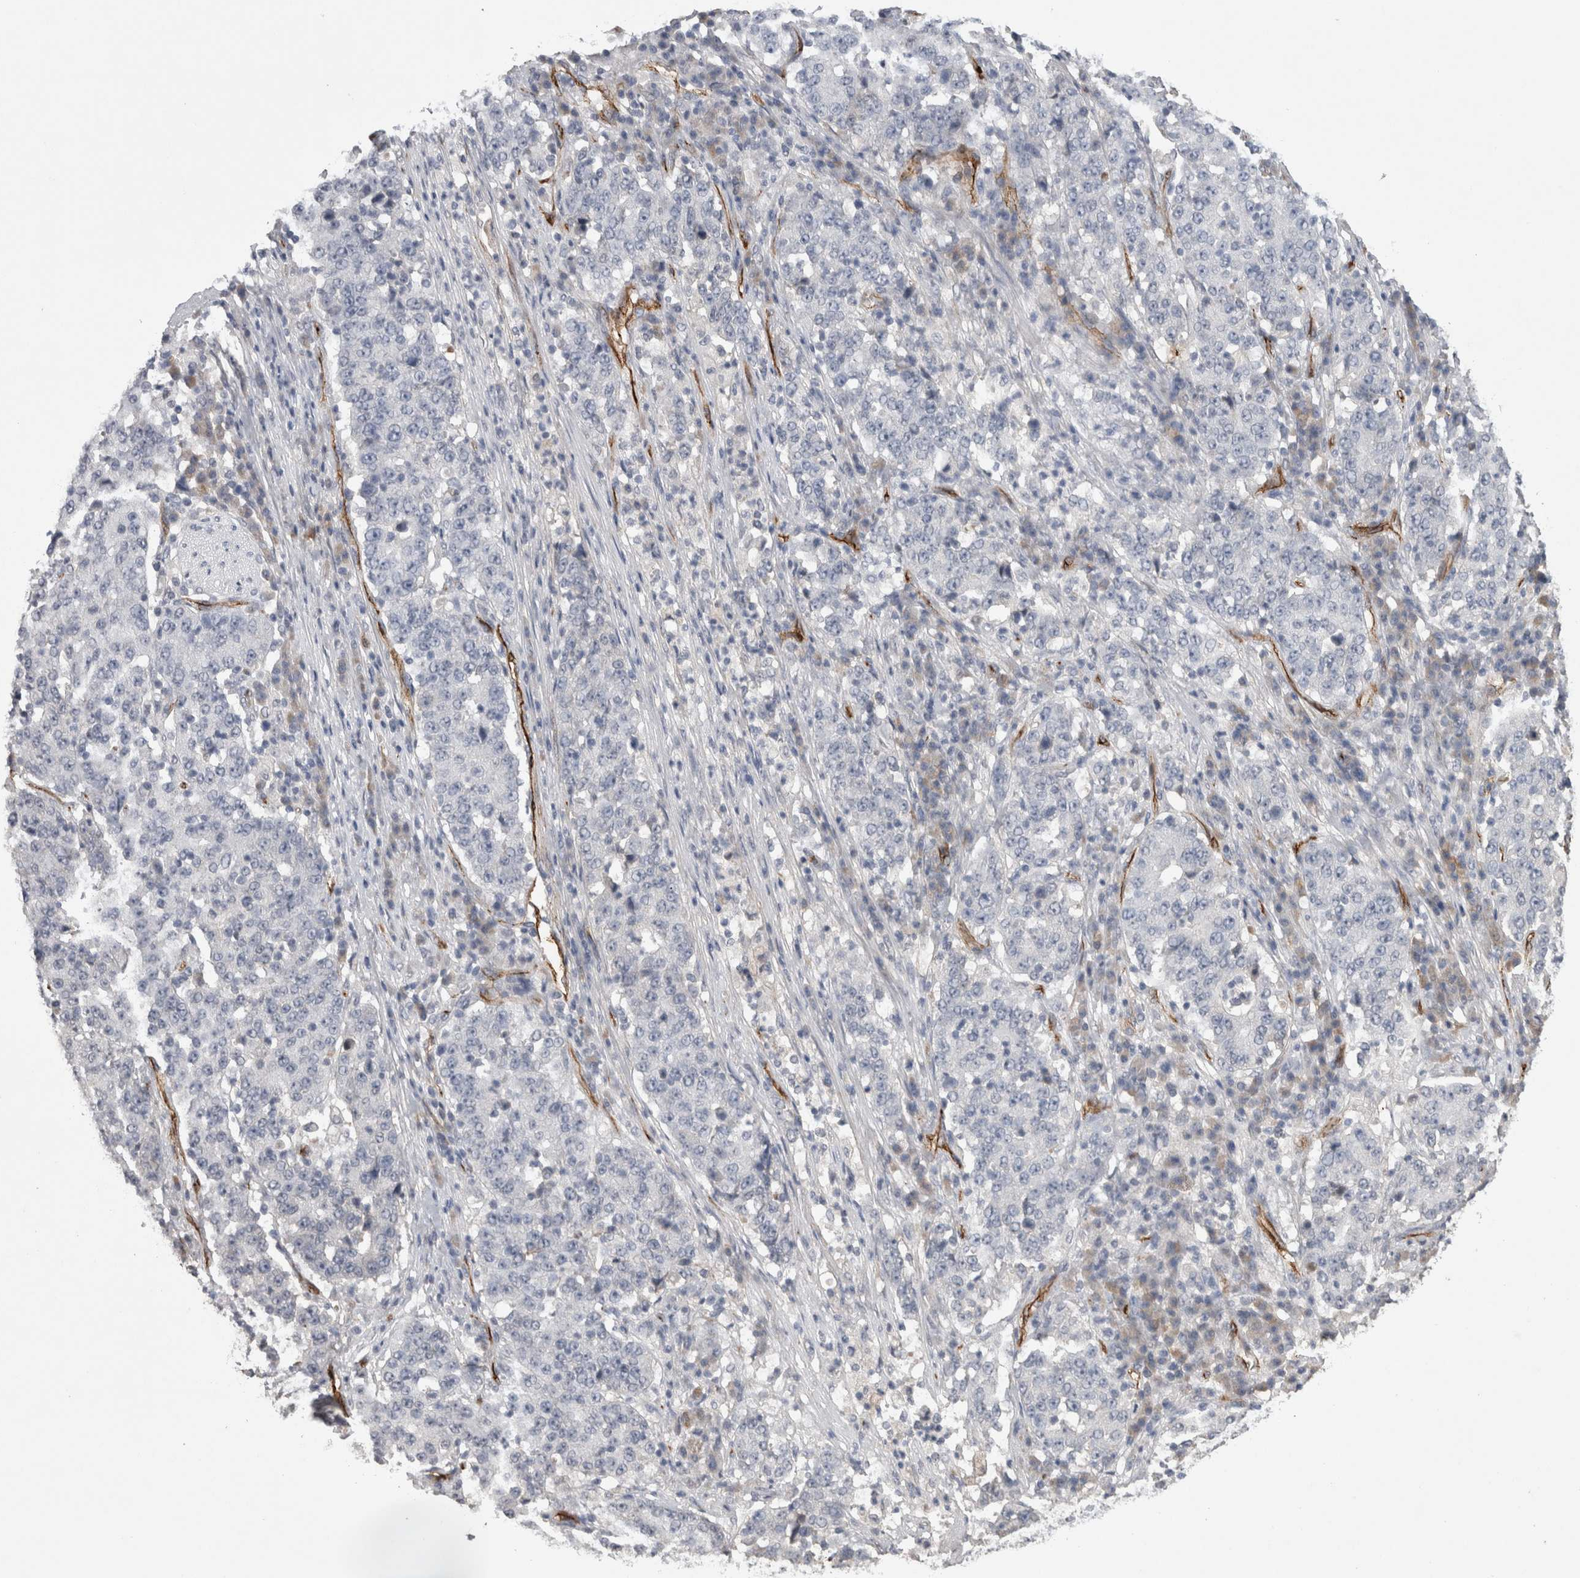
{"staining": {"intensity": "negative", "quantity": "none", "location": "none"}, "tissue": "stomach cancer", "cell_type": "Tumor cells", "image_type": "cancer", "snomed": [{"axis": "morphology", "description": "Adenocarcinoma, NOS"}, {"axis": "topography", "description": "Stomach"}], "caption": "The histopathology image displays no staining of tumor cells in adenocarcinoma (stomach).", "gene": "CDH13", "patient": {"sex": "male", "age": 59}}